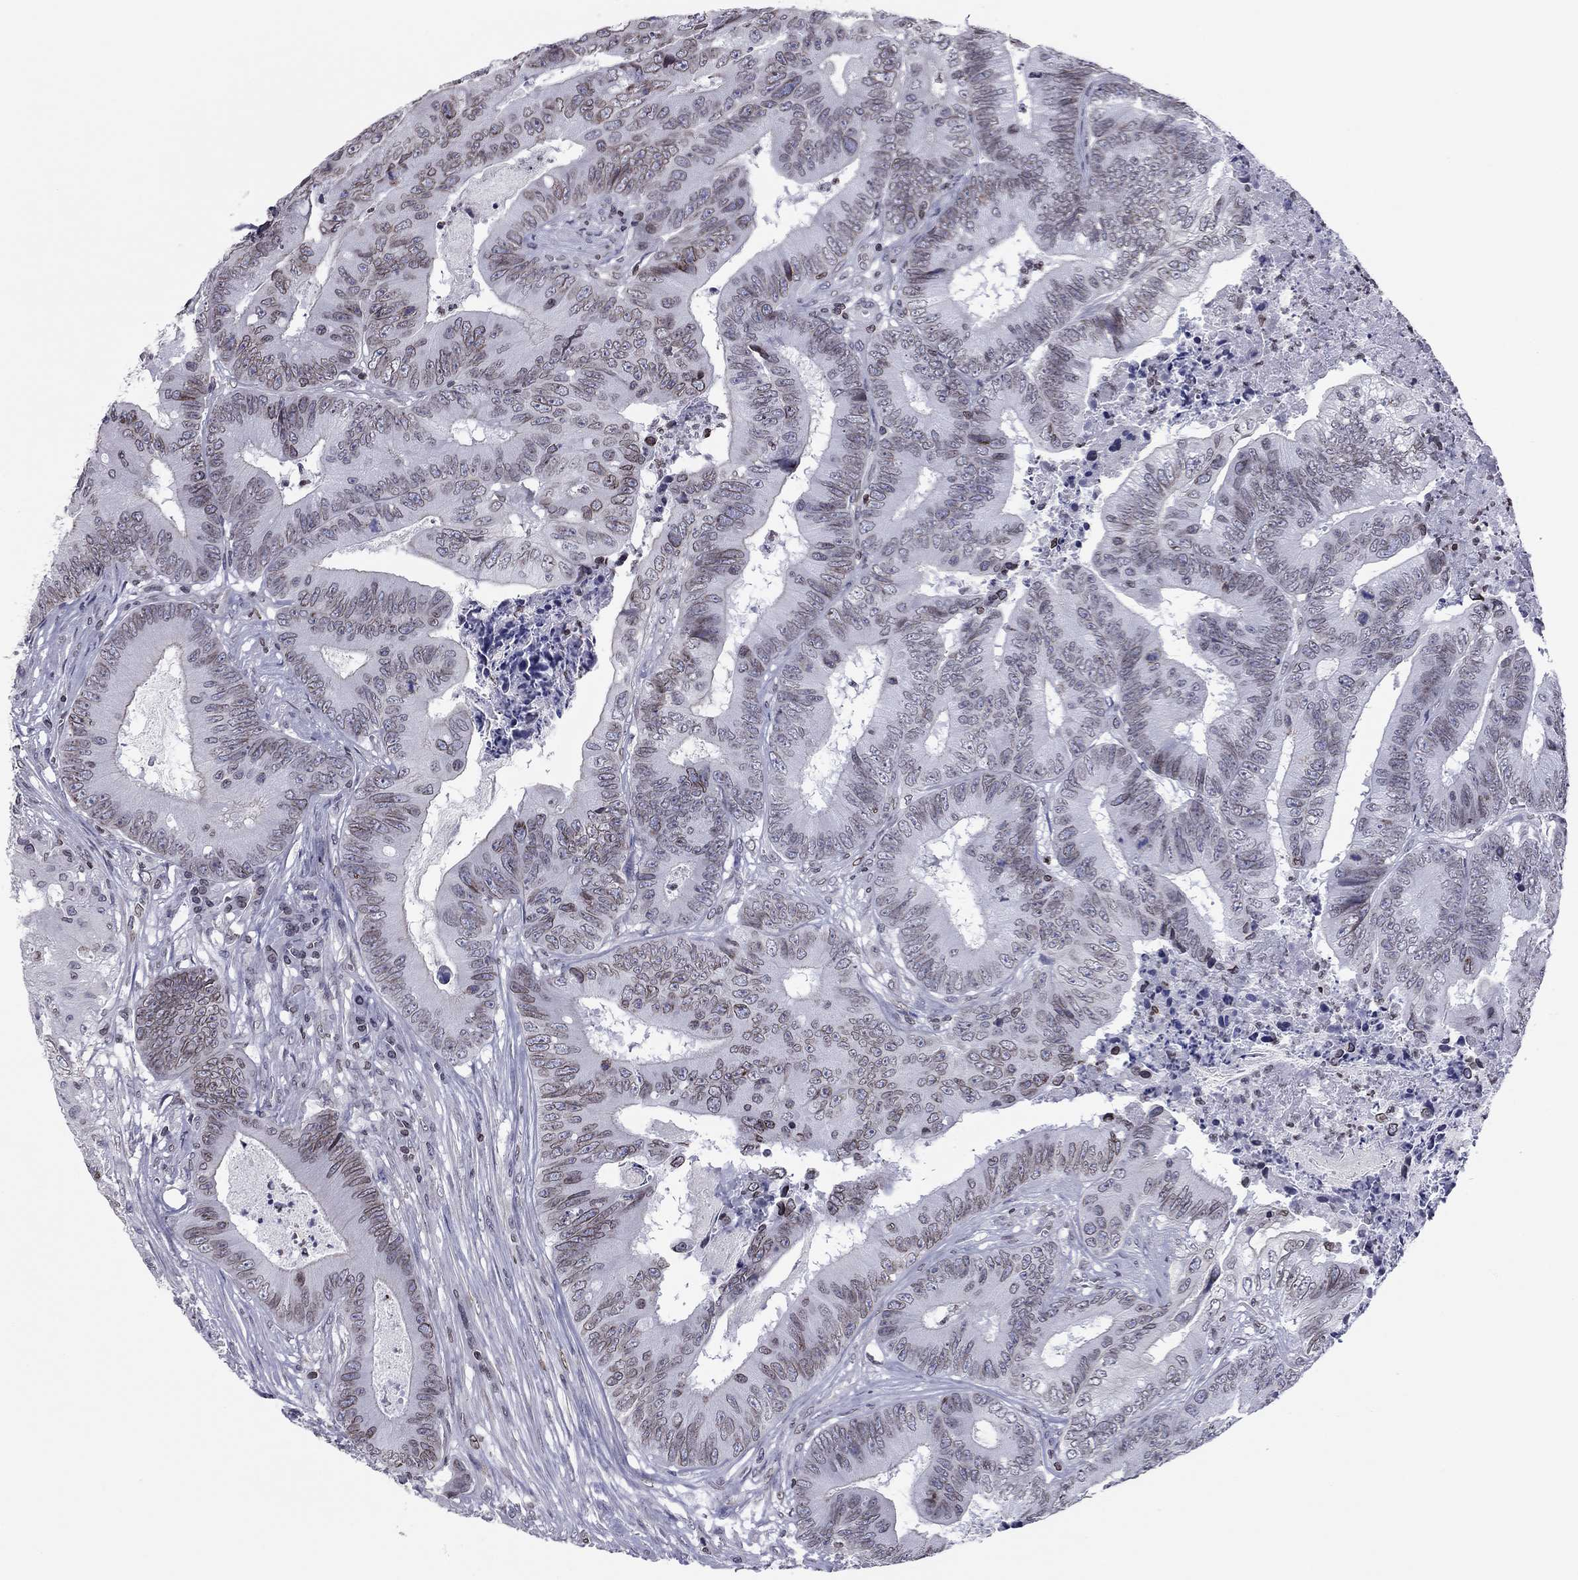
{"staining": {"intensity": "weak", "quantity": "25%-75%", "location": "cytoplasmic/membranous,nuclear"}, "tissue": "colorectal cancer", "cell_type": "Tumor cells", "image_type": "cancer", "snomed": [{"axis": "morphology", "description": "Adenocarcinoma, NOS"}, {"axis": "topography", "description": "Colon"}], "caption": "Colorectal cancer stained with a protein marker displays weak staining in tumor cells.", "gene": "ESPL1", "patient": {"sex": "male", "age": 84}}